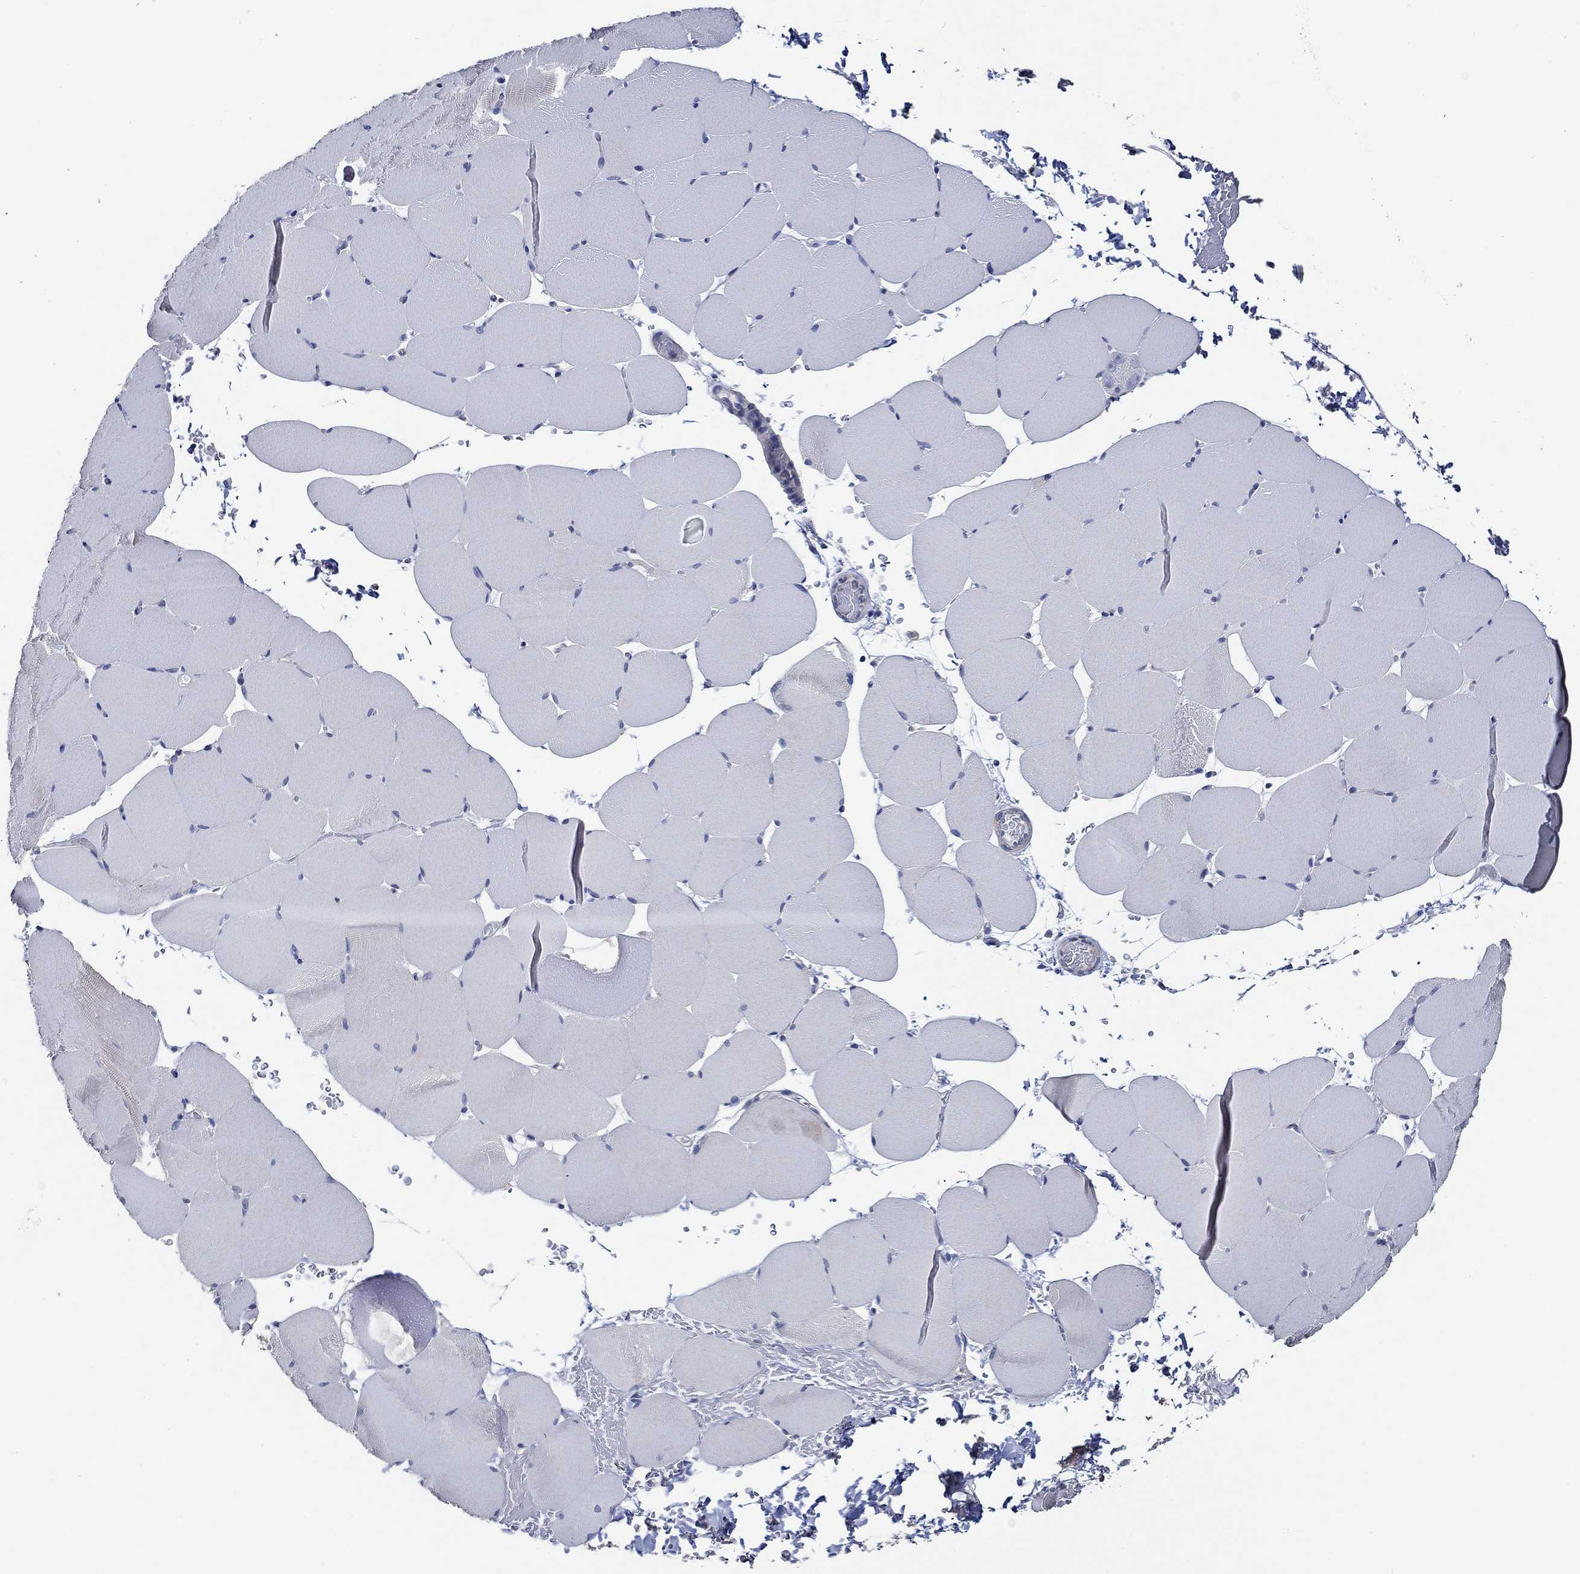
{"staining": {"intensity": "negative", "quantity": "none", "location": "none"}, "tissue": "skeletal muscle", "cell_type": "Myocytes", "image_type": "normal", "snomed": [{"axis": "morphology", "description": "Normal tissue, NOS"}, {"axis": "topography", "description": "Skeletal muscle"}], "caption": "Skeletal muscle was stained to show a protein in brown. There is no significant expression in myocytes. The staining was performed using DAB to visualize the protein expression in brown, while the nuclei were stained in blue with hematoxylin (Magnification: 20x).", "gene": "DOCK3", "patient": {"sex": "female", "age": 37}}